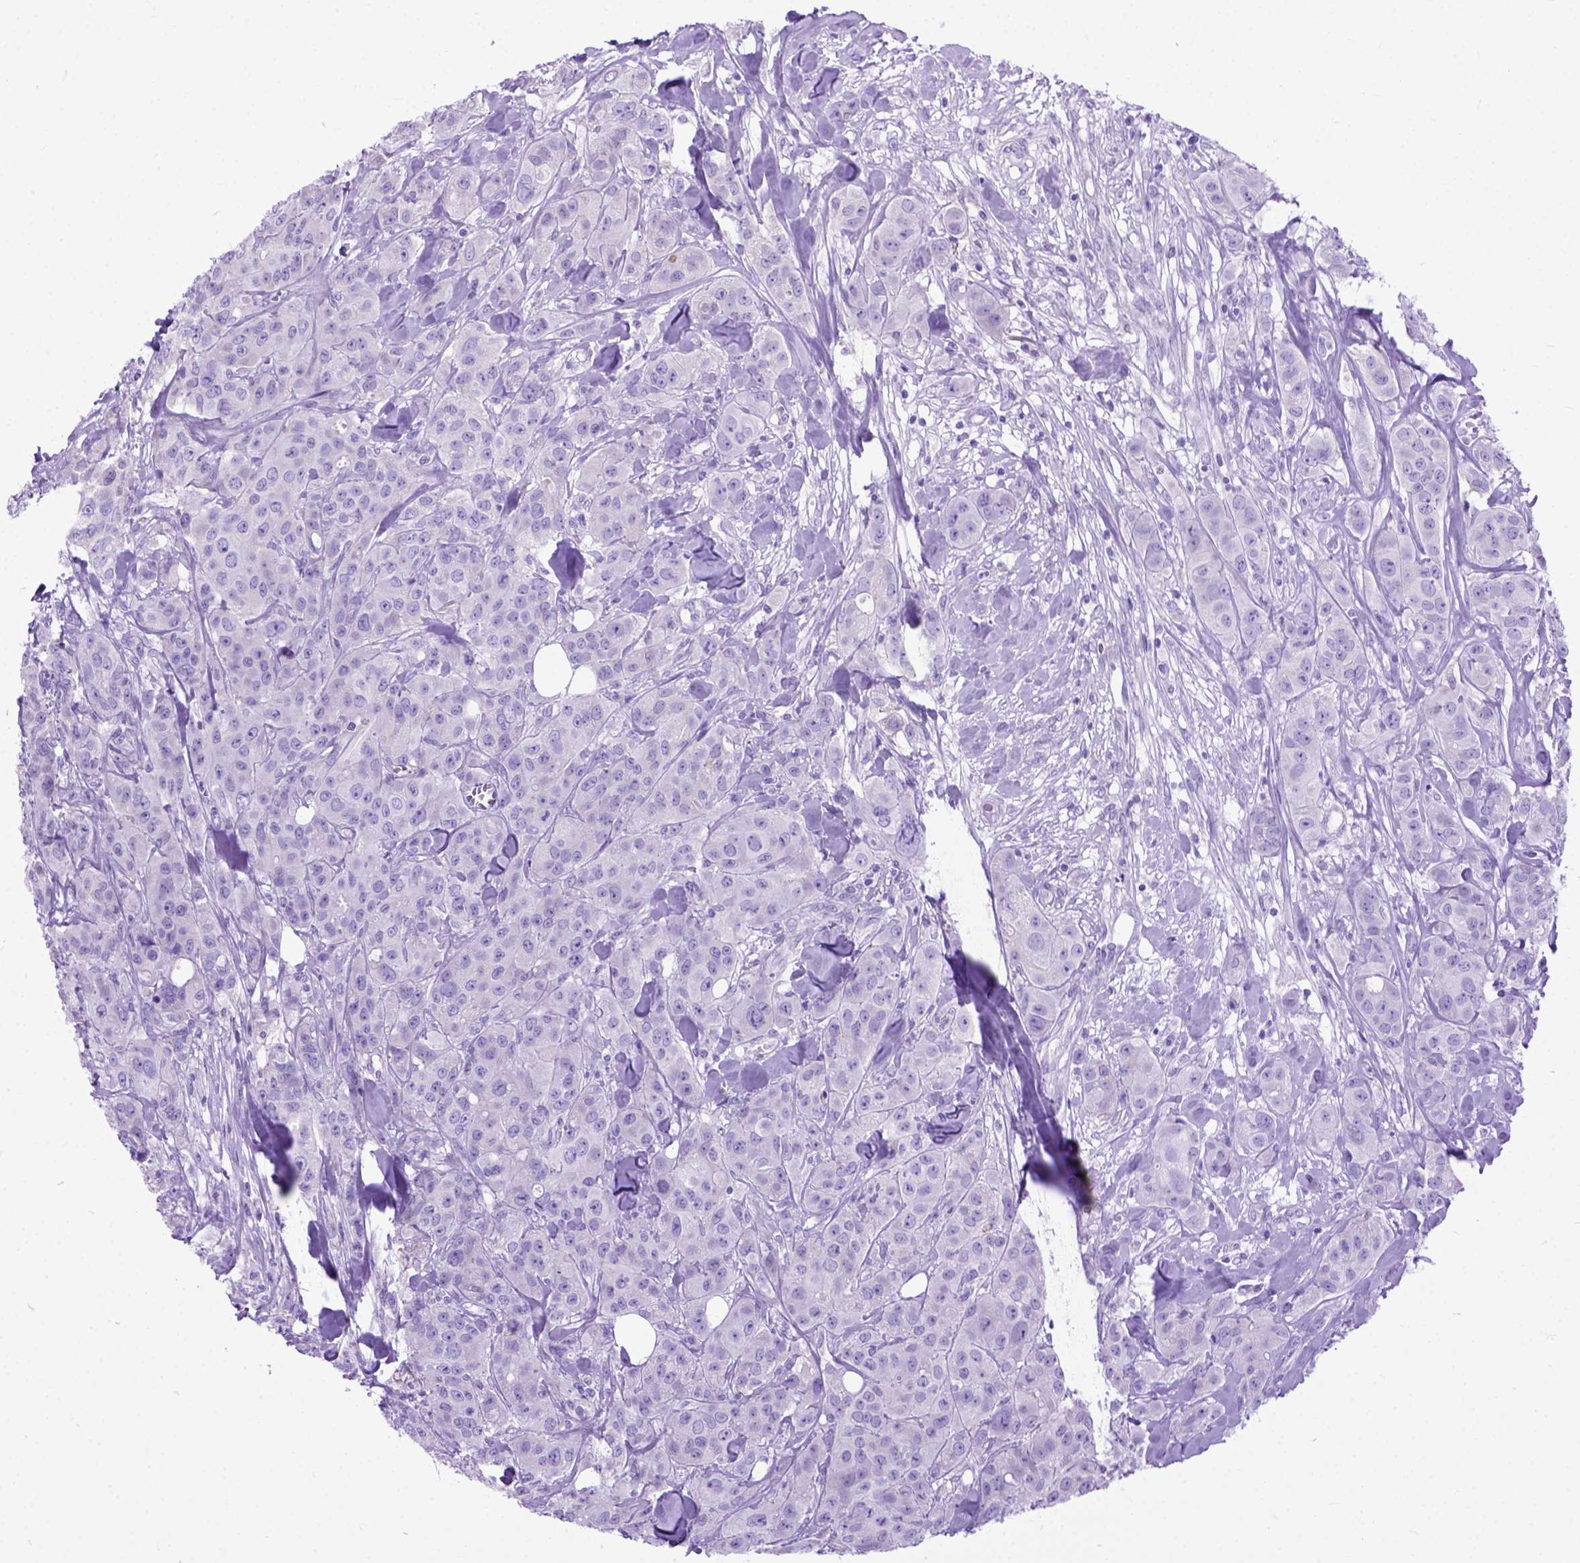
{"staining": {"intensity": "negative", "quantity": "none", "location": "none"}, "tissue": "breast cancer", "cell_type": "Tumor cells", "image_type": "cancer", "snomed": [{"axis": "morphology", "description": "Duct carcinoma"}, {"axis": "topography", "description": "Breast"}], "caption": "High power microscopy image of an immunohistochemistry (IHC) photomicrograph of infiltrating ductal carcinoma (breast), revealing no significant staining in tumor cells.", "gene": "ODAD3", "patient": {"sex": "female", "age": 43}}